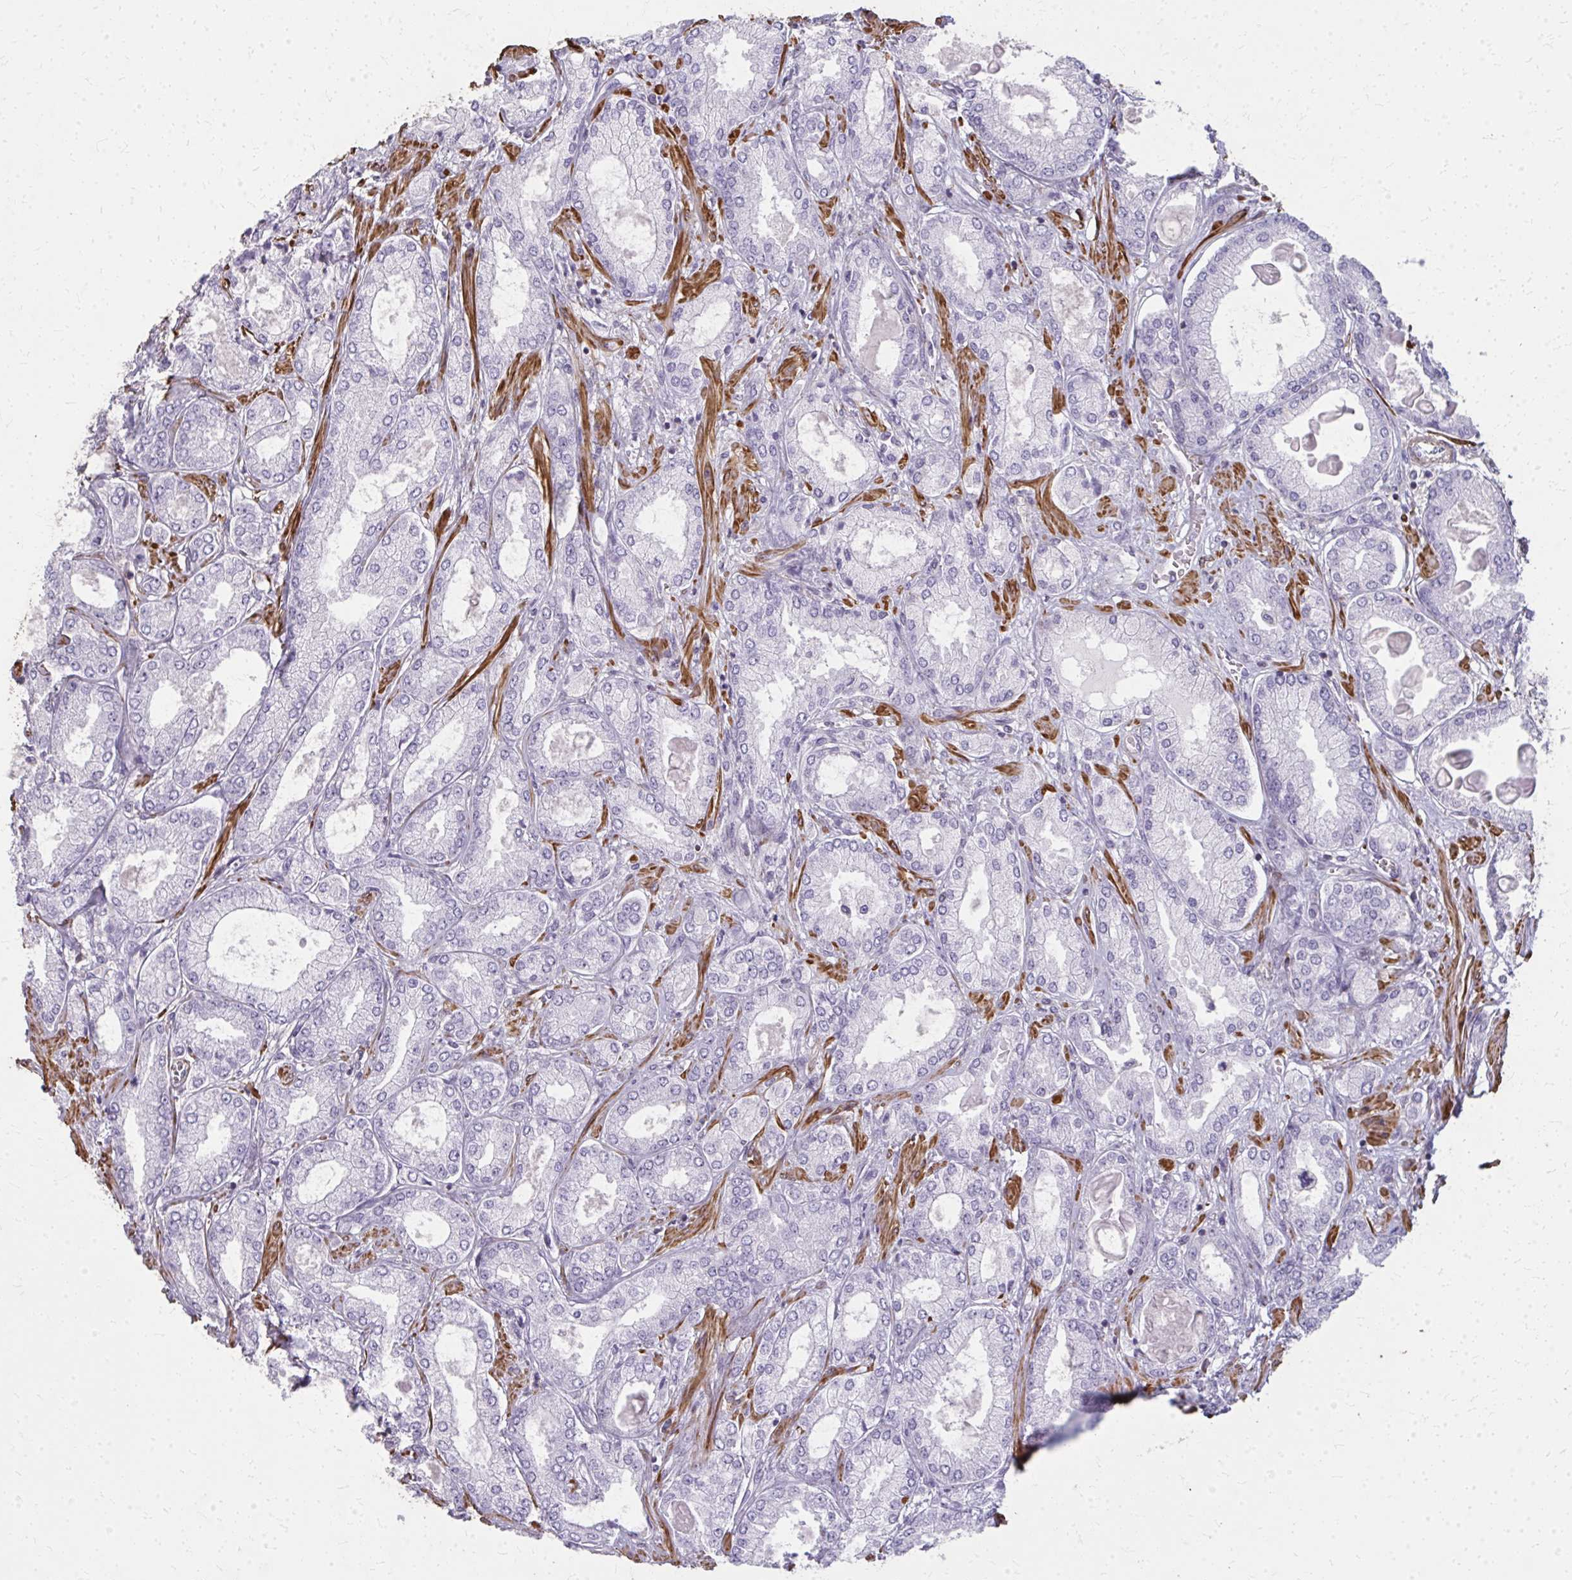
{"staining": {"intensity": "negative", "quantity": "none", "location": "none"}, "tissue": "prostate cancer", "cell_type": "Tumor cells", "image_type": "cancer", "snomed": [{"axis": "morphology", "description": "Adenocarcinoma, High grade"}, {"axis": "topography", "description": "Prostate"}], "caption": "High-grade adenocarcinoma (prostate) stained for a protein using IHC shows no expression tumor cells.", "gene": "TENM4", "patient": {"sex": "male", "age": 68}}